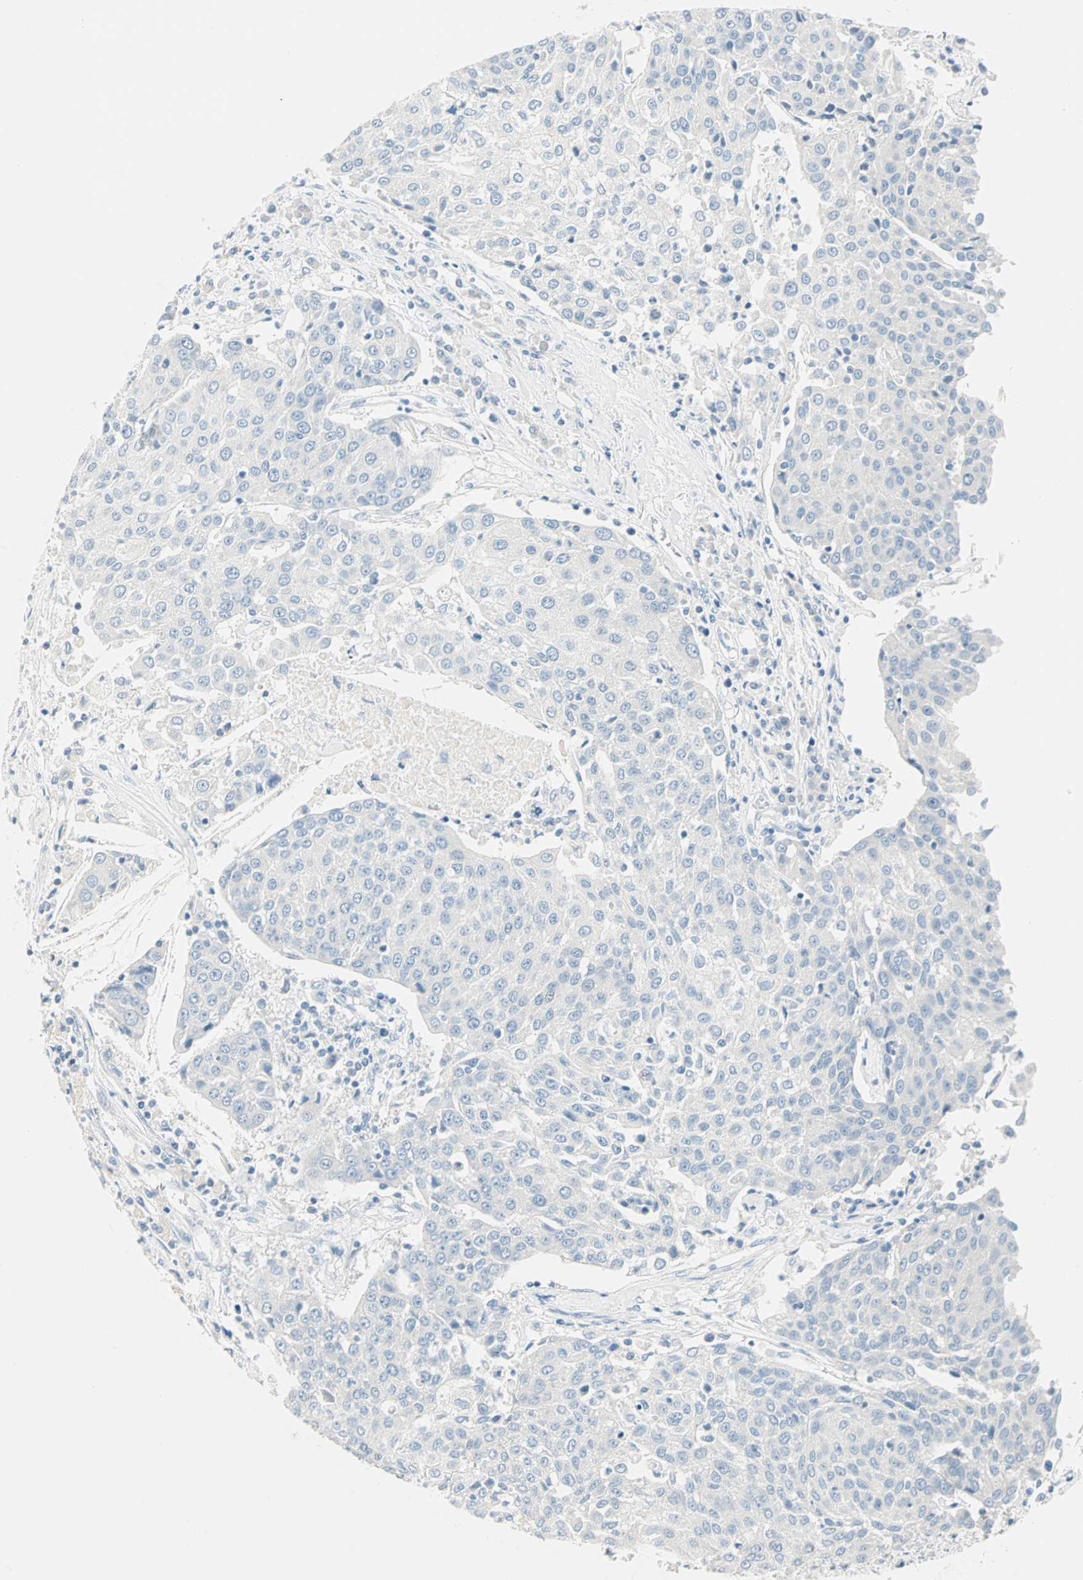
{"staining": {"intensity": "negative", "quantity": "none", "location": "none"}, "tissue": "urothelial cancer", "cell_type": "Tumor cells", "image_type": "cancer", "snomed": [{"axis": "morphology", "description": "Urothelial carcinoma, High grade"}, {"axis": "topography", "description": "Urinary bladder"}], "caption": "IHC photomicrograph of neoplastic tissue: urothelial carcinoma (high-grade) stained with DAB (3,3'-diaminobenzidine) reveals no significant protein positivity in tumor cells. (DAB immunohistochemistry visualized using brightfield microscopy, high magnification).", "gene": "SULT1C2", "patient": {"sex": "female", "age": 85}}